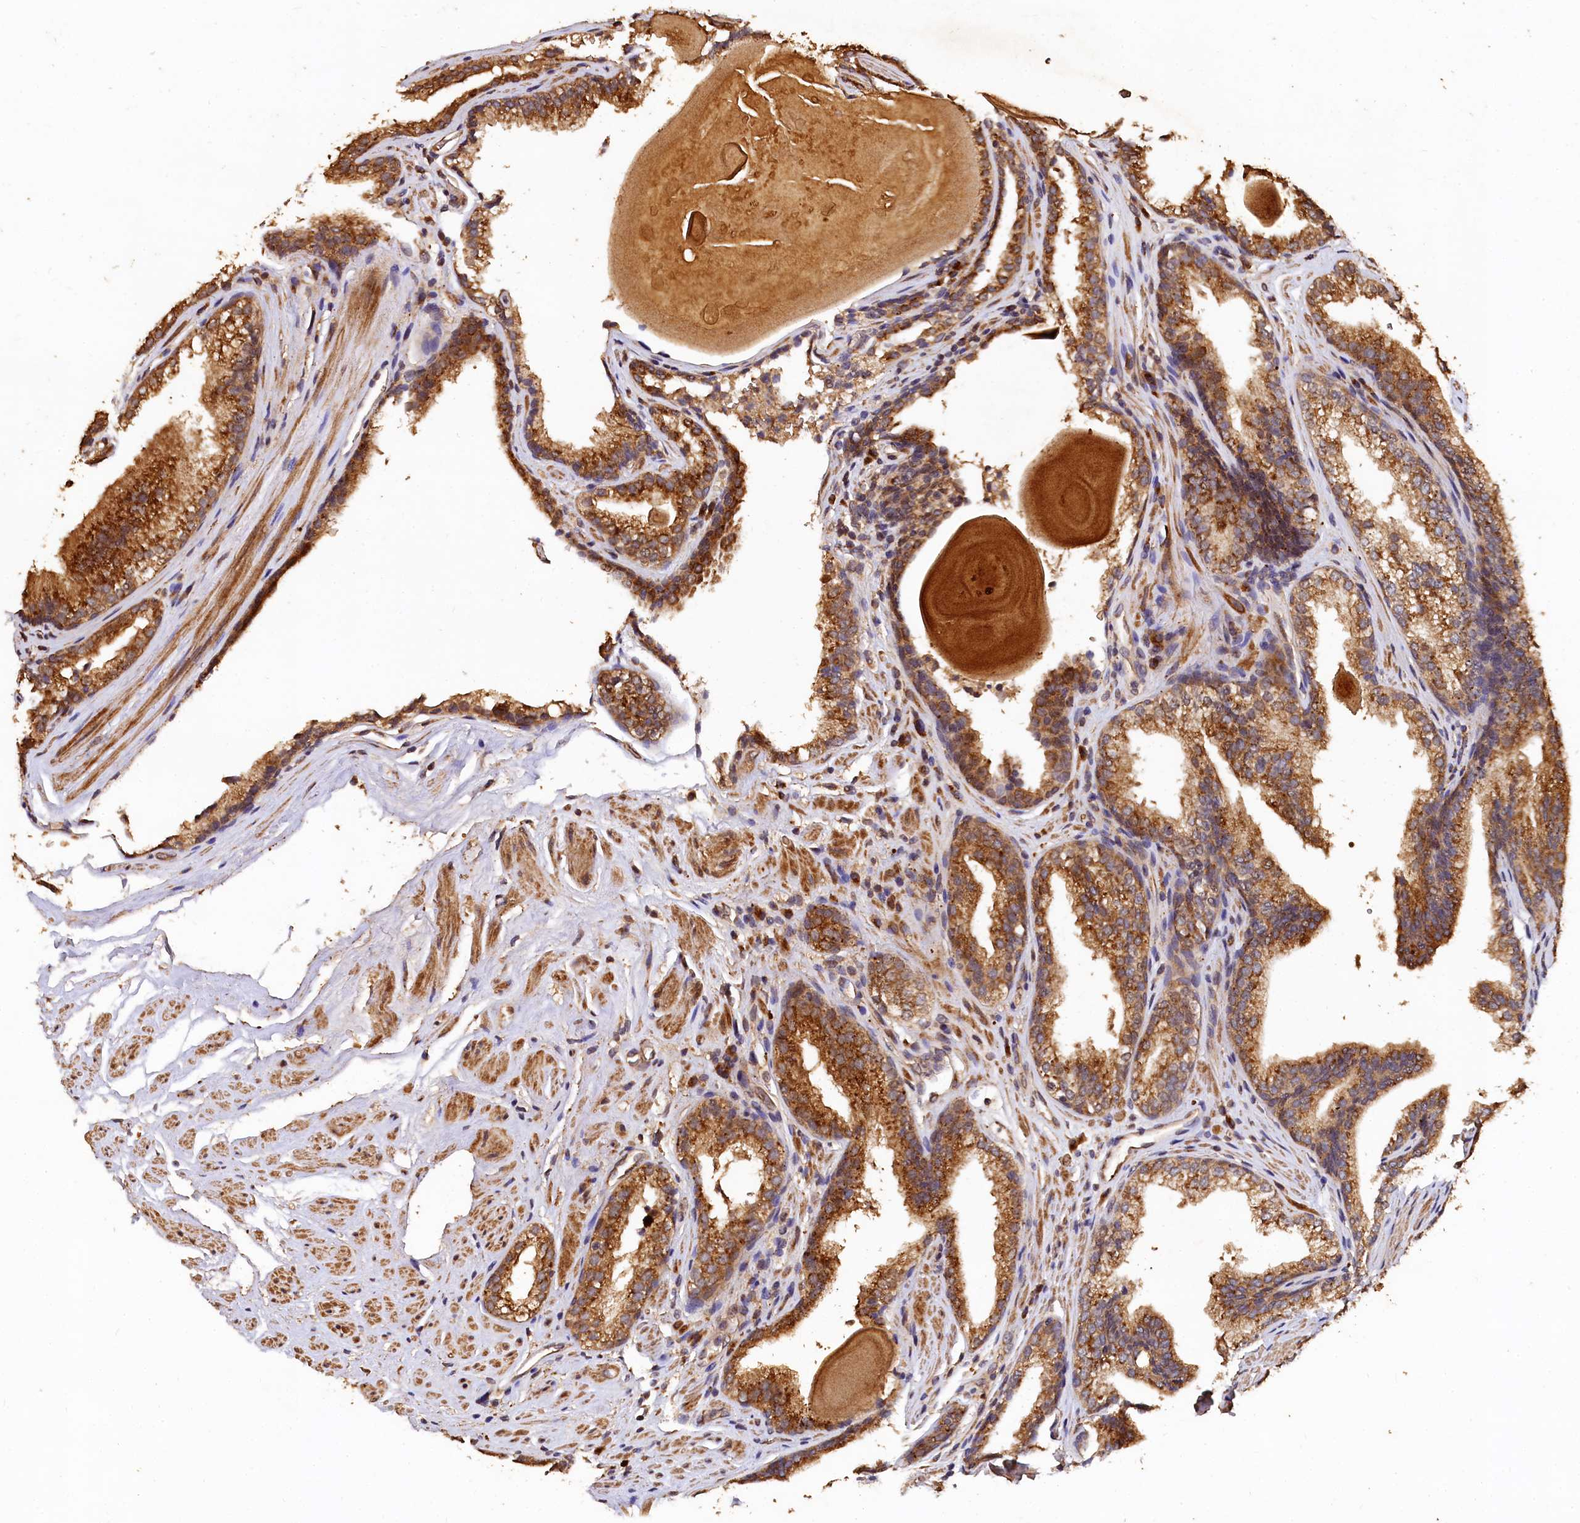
{"staining": {"intensity": "strong", "quantity": ">75%", "location": "cytoplasmic/membranous"}, "tissue": "prostate cancer", "cell_type": "Tumor cells", "image_type": "cancer", "snomed": [{"axis": "morphology", "description": "Adenocarcinoma, High grade"}, {"axis": "topography", "description": "Prostate"}], "caption": "Immunohistochemical staining of prostate cancer (adenocarcinoma (high-grade)) reveals high levels of strong cytoplasmic/membranous protein positivity in about >75% of tumor cells. (DAB (3,3'-diaminobenzidine) IHC with brightfield microscopy, high magnification).", "gene": "LSM4", "patient": {"sex": "male", "age": 63}}